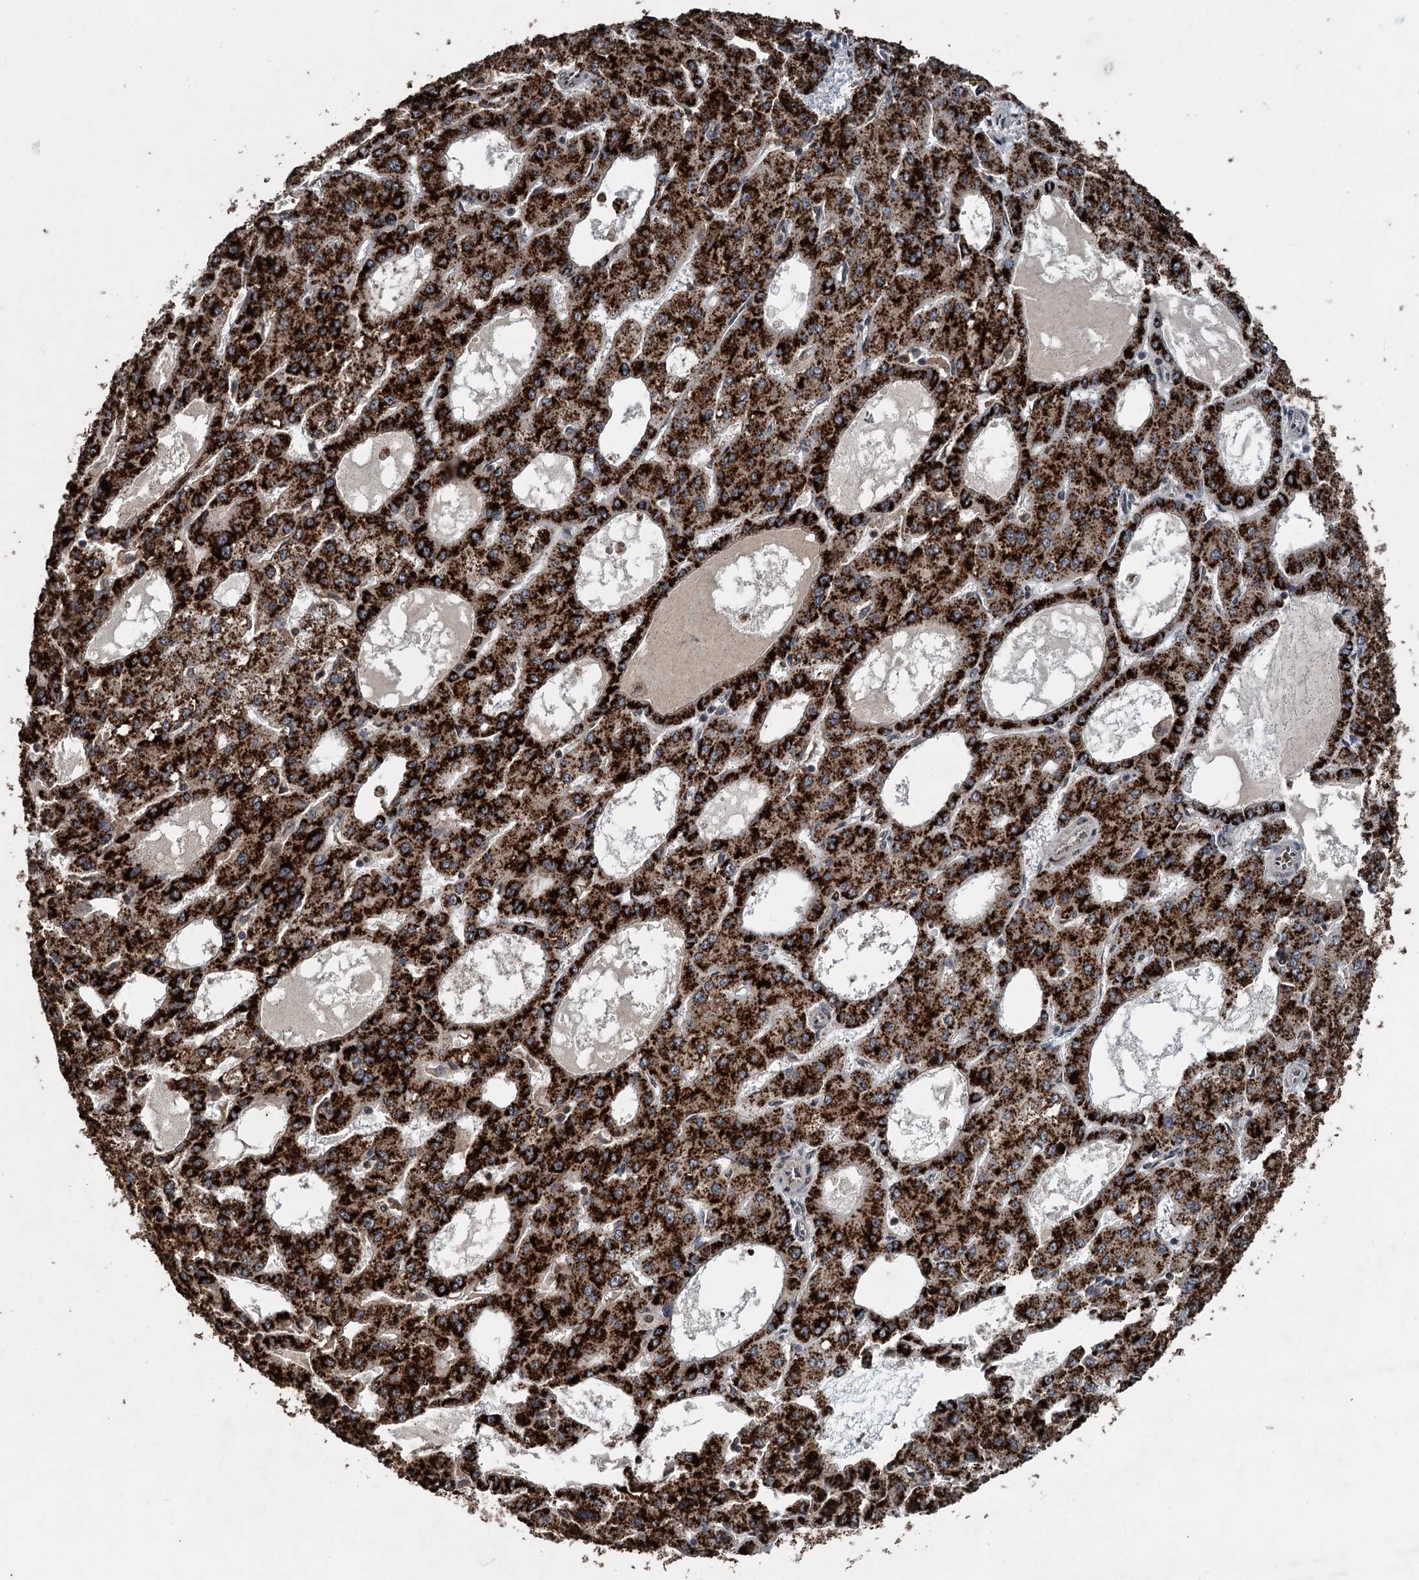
{"staining": {"intensity": "strong", "quantity": ">75%", "location": "cytoplasmic/membranous"}, "tissue": "liver cancer", "cell_type": "Tumor cells", "image_type": "cancer", "snomed": [{"axis": "morphology", "description": "Carcinoma, Hepatocellular, NOS"}, {"axis": "topography", "description": "Liver"}], "caption": "Protein expression analysis of human hepatocellular carcinoma (liver) reveals strong cytoplasmic/membranous positivity in about >75% of tumor cells. The staining is performed using DAB brown chromogen to label protein expression. The nuclei are counter-stained blue using hematoxylin.", "gene": "N4BP2L2", "patient": {"sex": "male", "age": 47}}